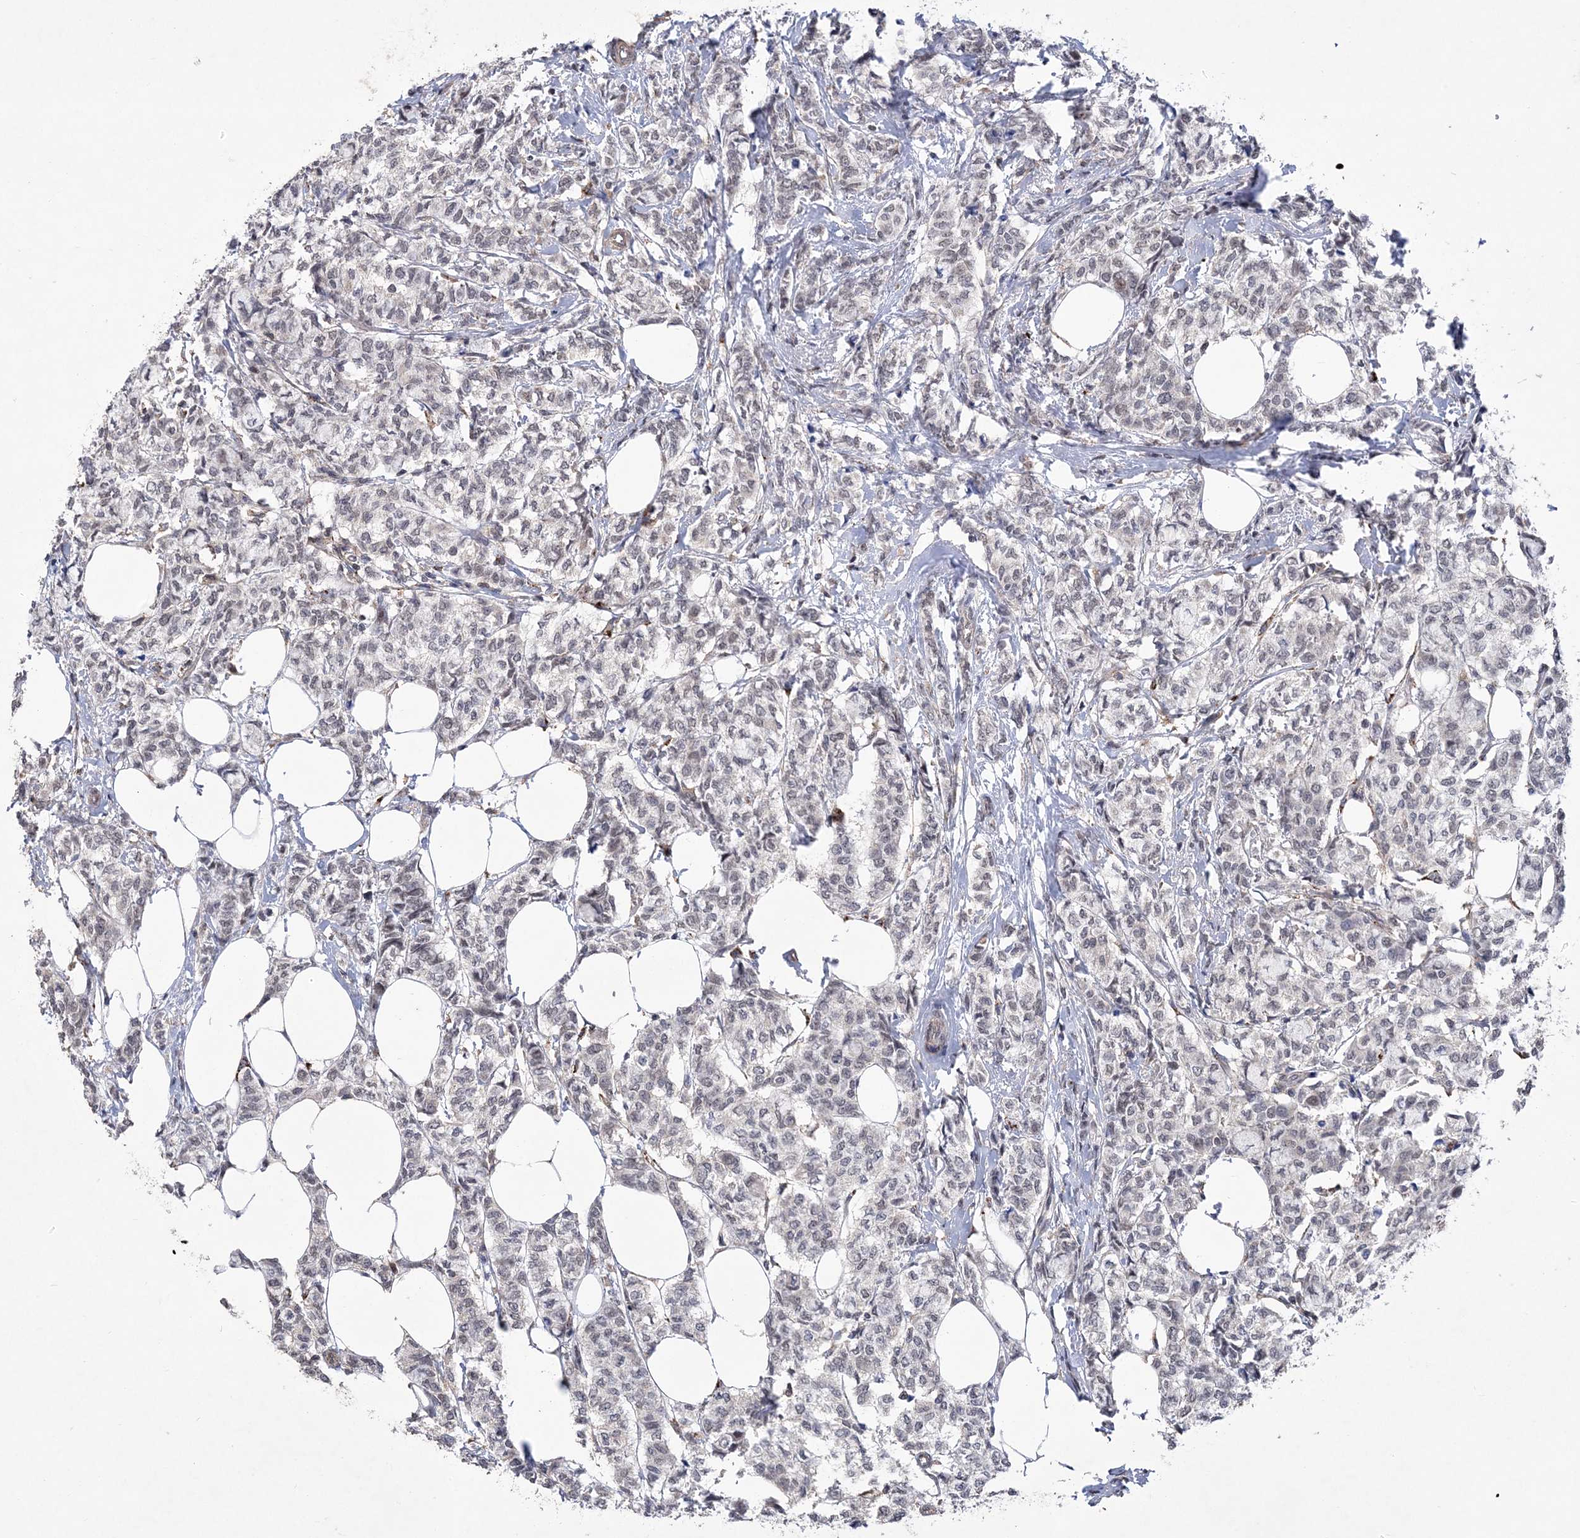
{"staining": {"intensity": "weak", "quantity": "25%-75%", "location": "nuclear"}, "tissue": "breast cancer", "cell_type": "Tumor cells", "image_type": "cancer", "snomed": [{"axis": "morphology", "description": "Lobular carcinoma"}, {"axis": "topography", "description": "Breast"}], "caption": "Immunohistochemistry histopathology image of neoplastic tissue: human lobular carcinoma (breast) stained using immunohistochemistry (IHC) reveals low levels of weak protein expression localized specifically in the nuclear of tumor cells, appearing as a nuclear brown color.", "gene": "BOD1L1", "patient": {"sex": "female", "age": 60}}